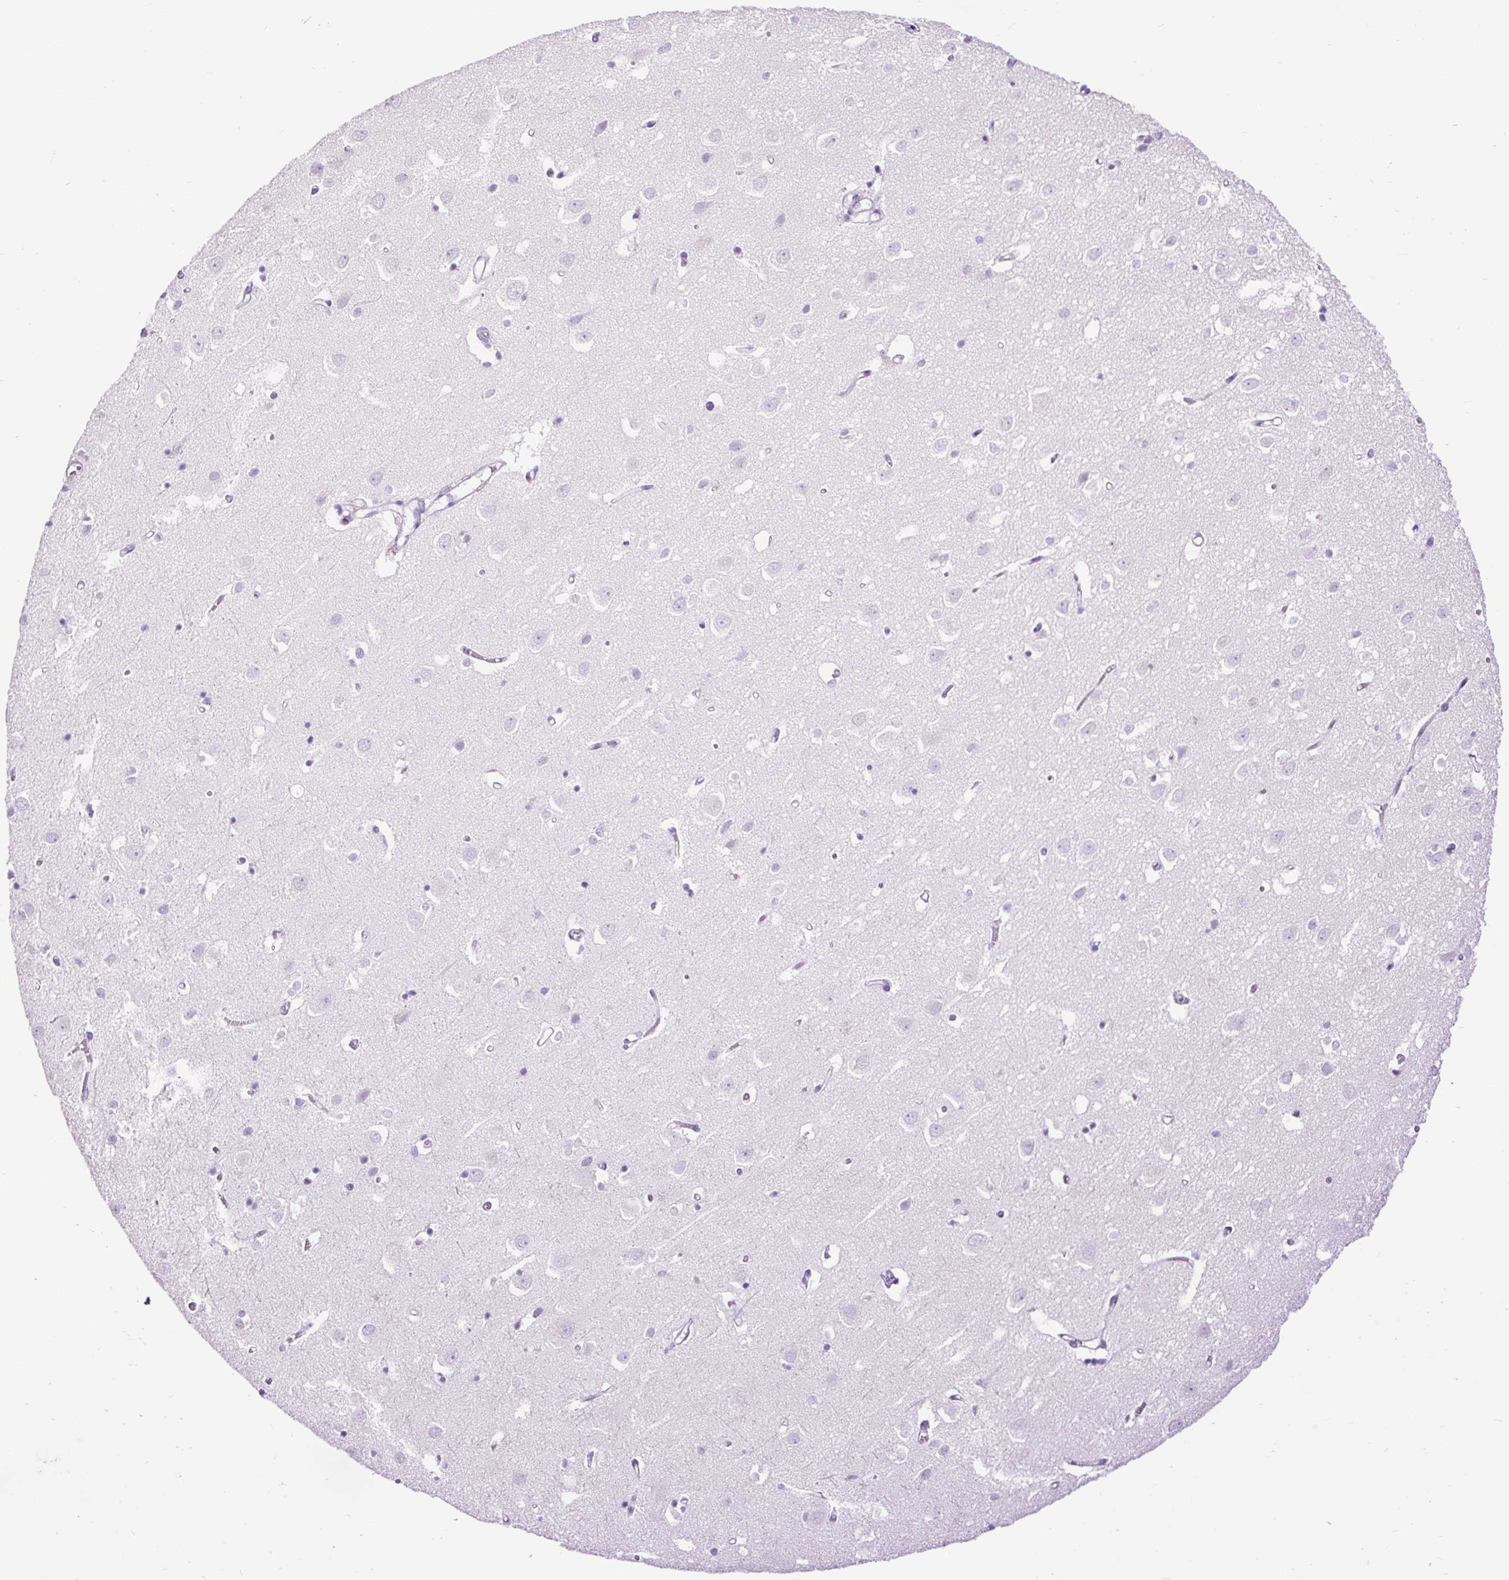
{"staining": {"intensity": "negative", "quantity": "none", "location": "none"}, "tissue": "cerebral cortex", "cell_type": "Endothelial cells", "image_type": "normal", "snomed": [{"axis": "morphology", "description": "Normal tissue, NOS"}, {"axis": "topography", "description": "Cerebral cortex"}], "caption": "This is an IHC histopathology image of normal human cerebral cortex. There is no staining in endothelial cells.", "gene": "RACGAP1", "patient": {"sex": "male", "age": 70}}